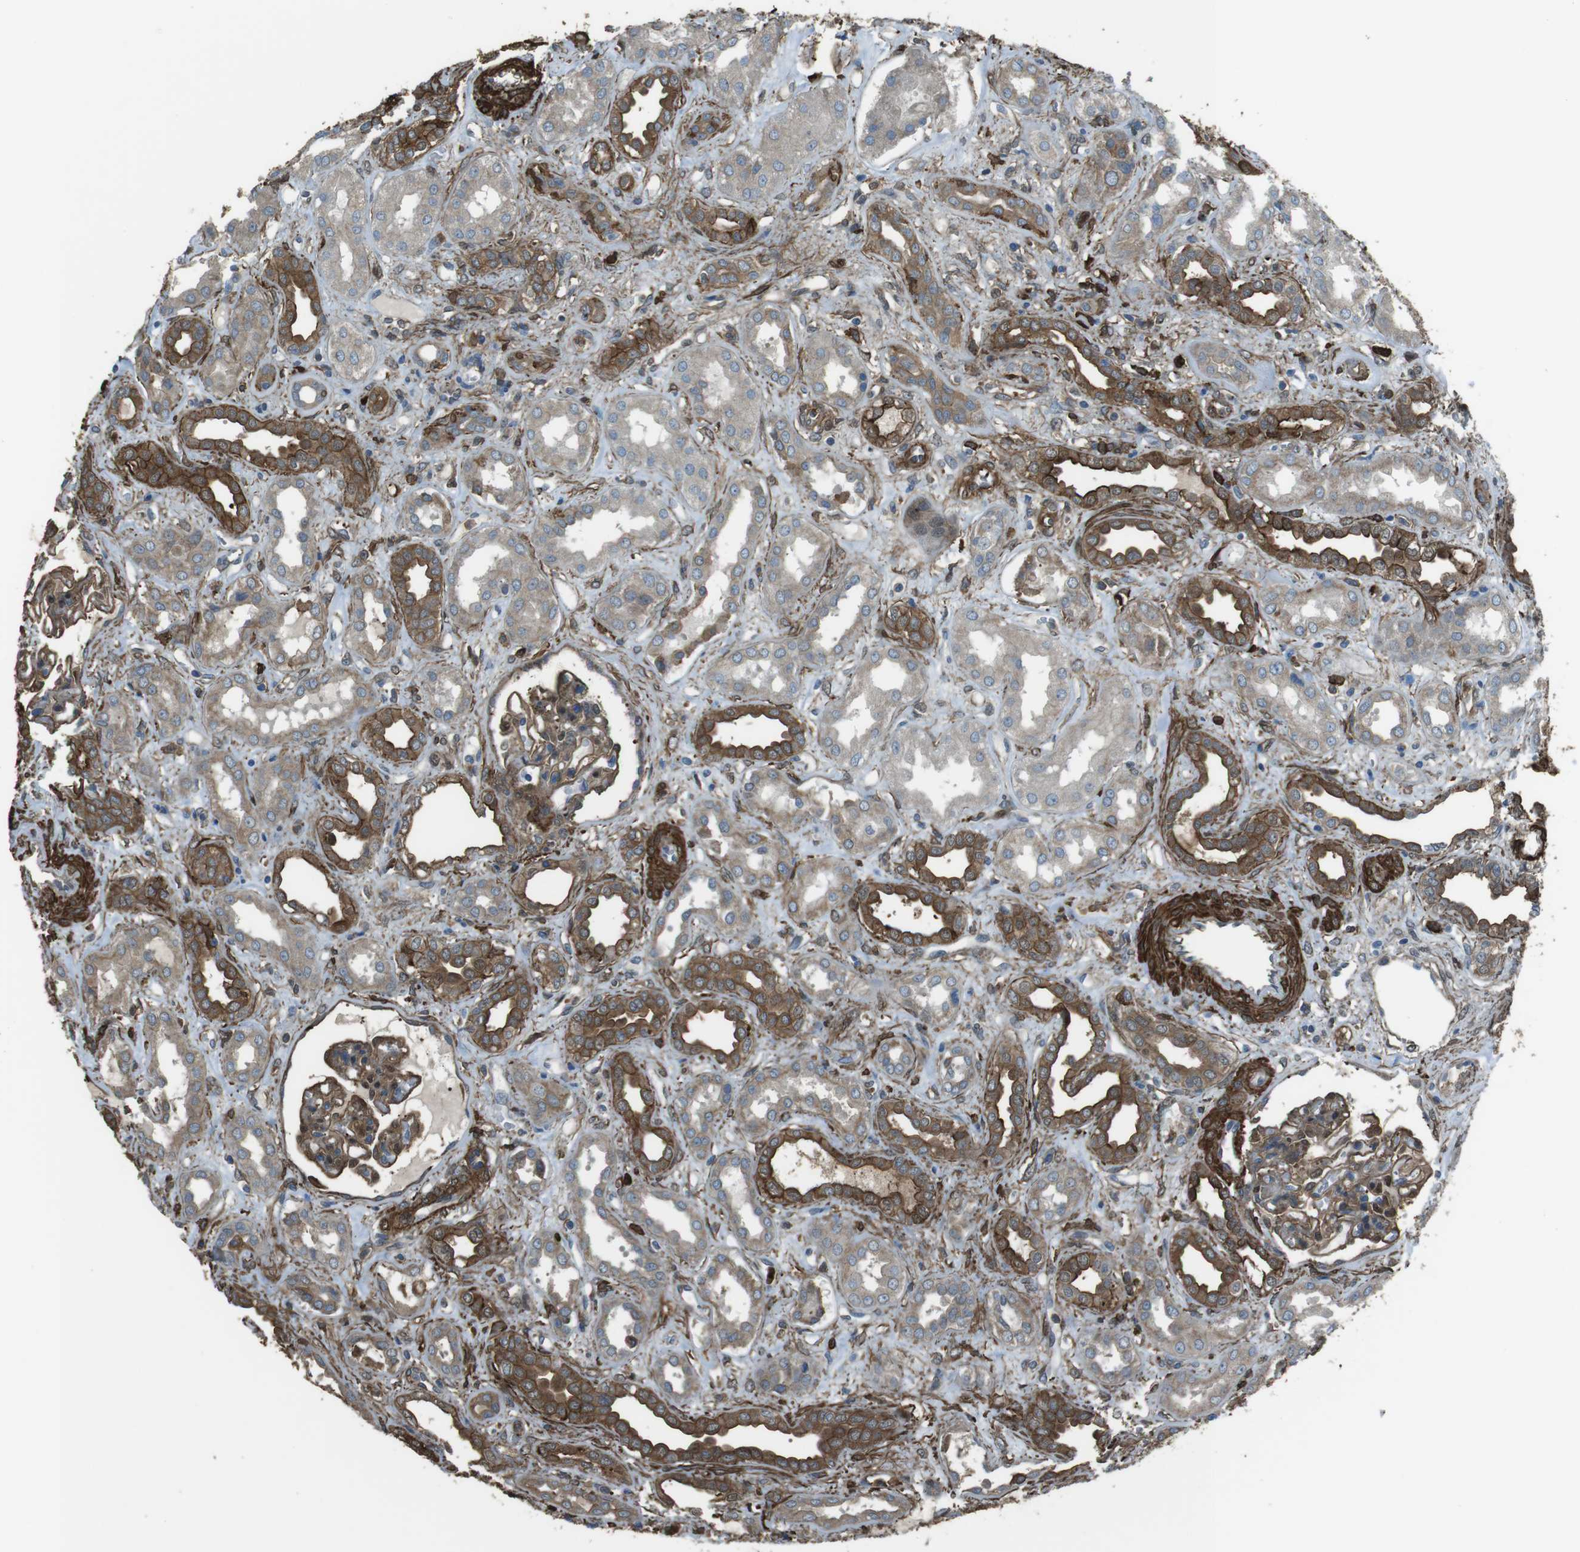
{"staining": {"intensity": "moderate", "quantity": ">75%", "location": "cytoplasmic/membranous"}, "tissue": "kidney", "cell_type": "Cells in glomeruli", "image_type": "normal", "snomed": [{"axis": "morphology", "description": "Normal tissue, NOS"}, {"axis": "topography", "description": "Kidney"}], "caption": "An IHC micrograph of normal tissue is shown. Protein staining in brown highlights moderate cytoplasmic/membranous positivity in kidney within cells in glomeruli. The staining was performed using DAB, with brown indicating positive protein expression. Nuclei are stained blue with hematoxylin.", "gene": "SFT2D1", "patient": {"sex": "male", "age": 59}}